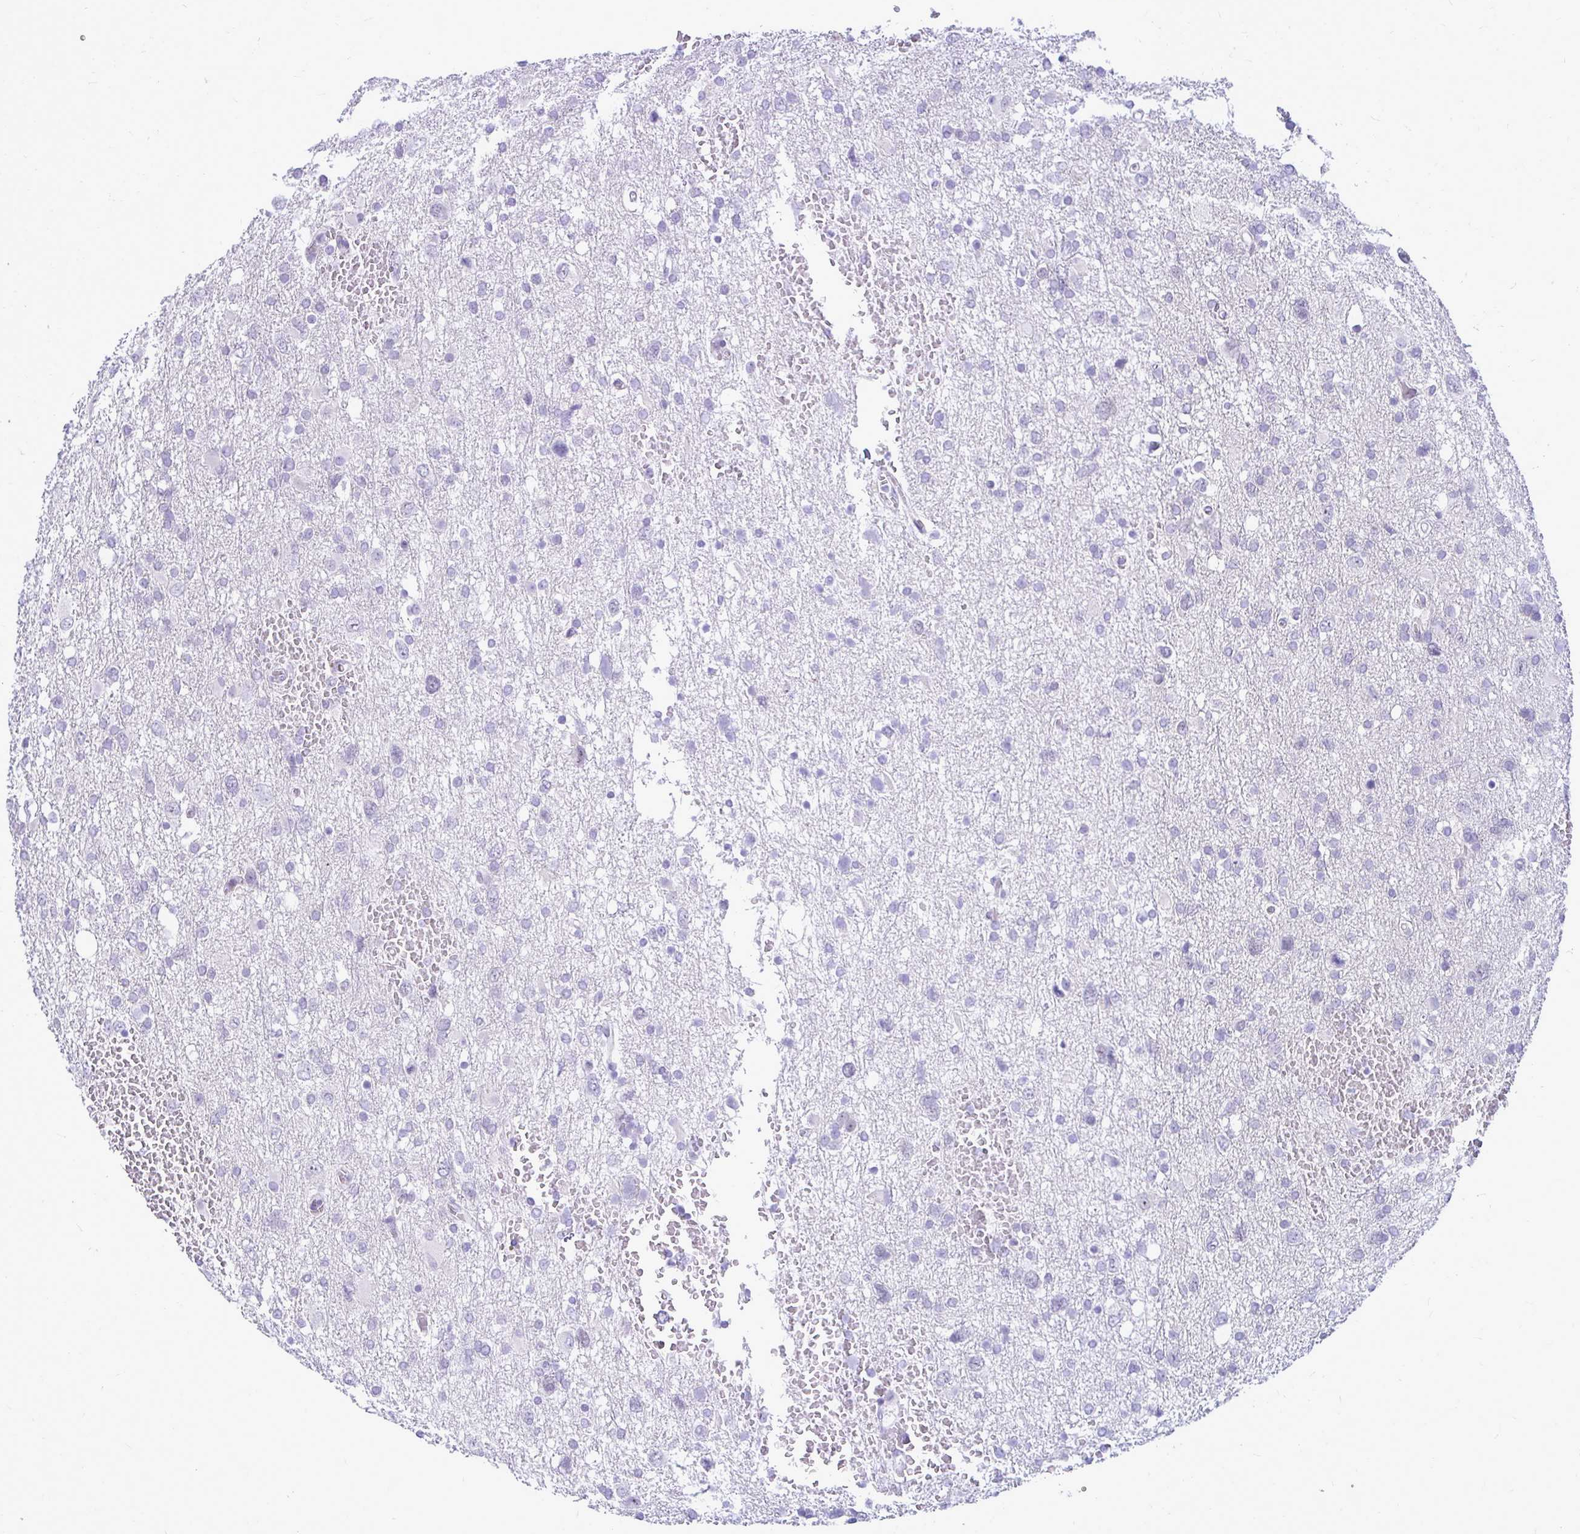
{"staining": {"intensity": "negative", "quantity": "none", "location": "none"}, "tissue": "glioma", "cell_type": "Tumor cells", "image_type": "cancer", "snomed": [{"axis": "morphology", "description": "Glioma, malignant, High grade"}, {"axis": "topography", "description": "Brain"}], "caption": "High-grade glioma (malignant) was stained to show a protein in brown. There is no significant positivity in tumor cells.", "gene": "ZSCAN25", "patient": {"sex": "male", "age": 61}}